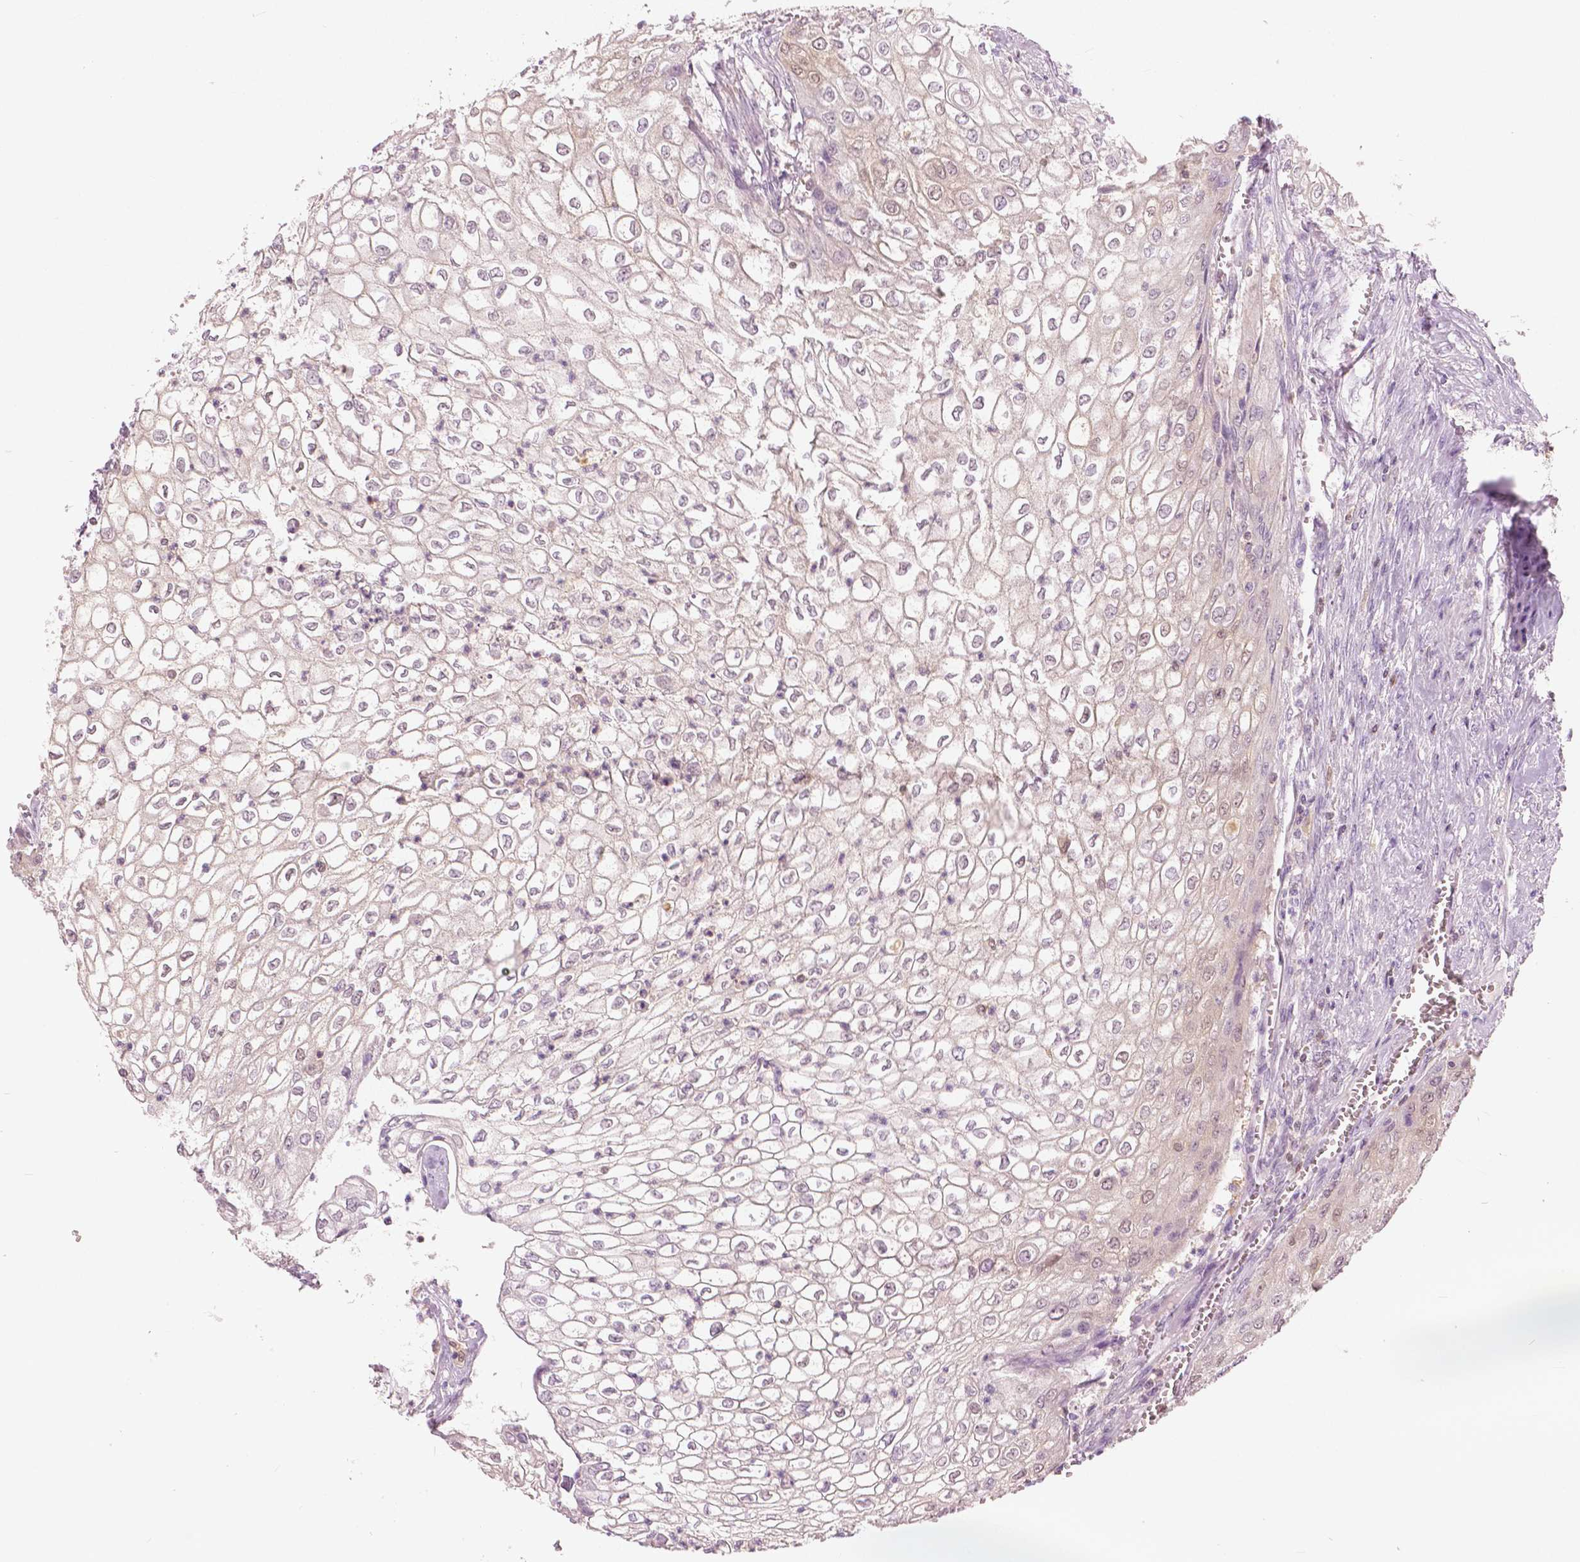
{"staining": {"intensity": "negative", "quantity": "none", "location": "none"}, "tissue": "urothelial cancer", "cell_type": "Tumor cells", "image_type": "cancer", "snomed": [{"axis": "morphology", "description": "Urothelial carcinoma, High grade"}, {"axis": "topography", "description": "Urinary bladder"}], "caption": "High magnification brightfield microscopy of urothelial cancer stained with DAB (brown) and counterstained with hematoxylin (blue): tumor cells show no significant positivity. (Immunohistochemistry, brightfield microscopy, high magnification).", "gene": "GALM", "patient": {"sex": "male", "age": 62}}